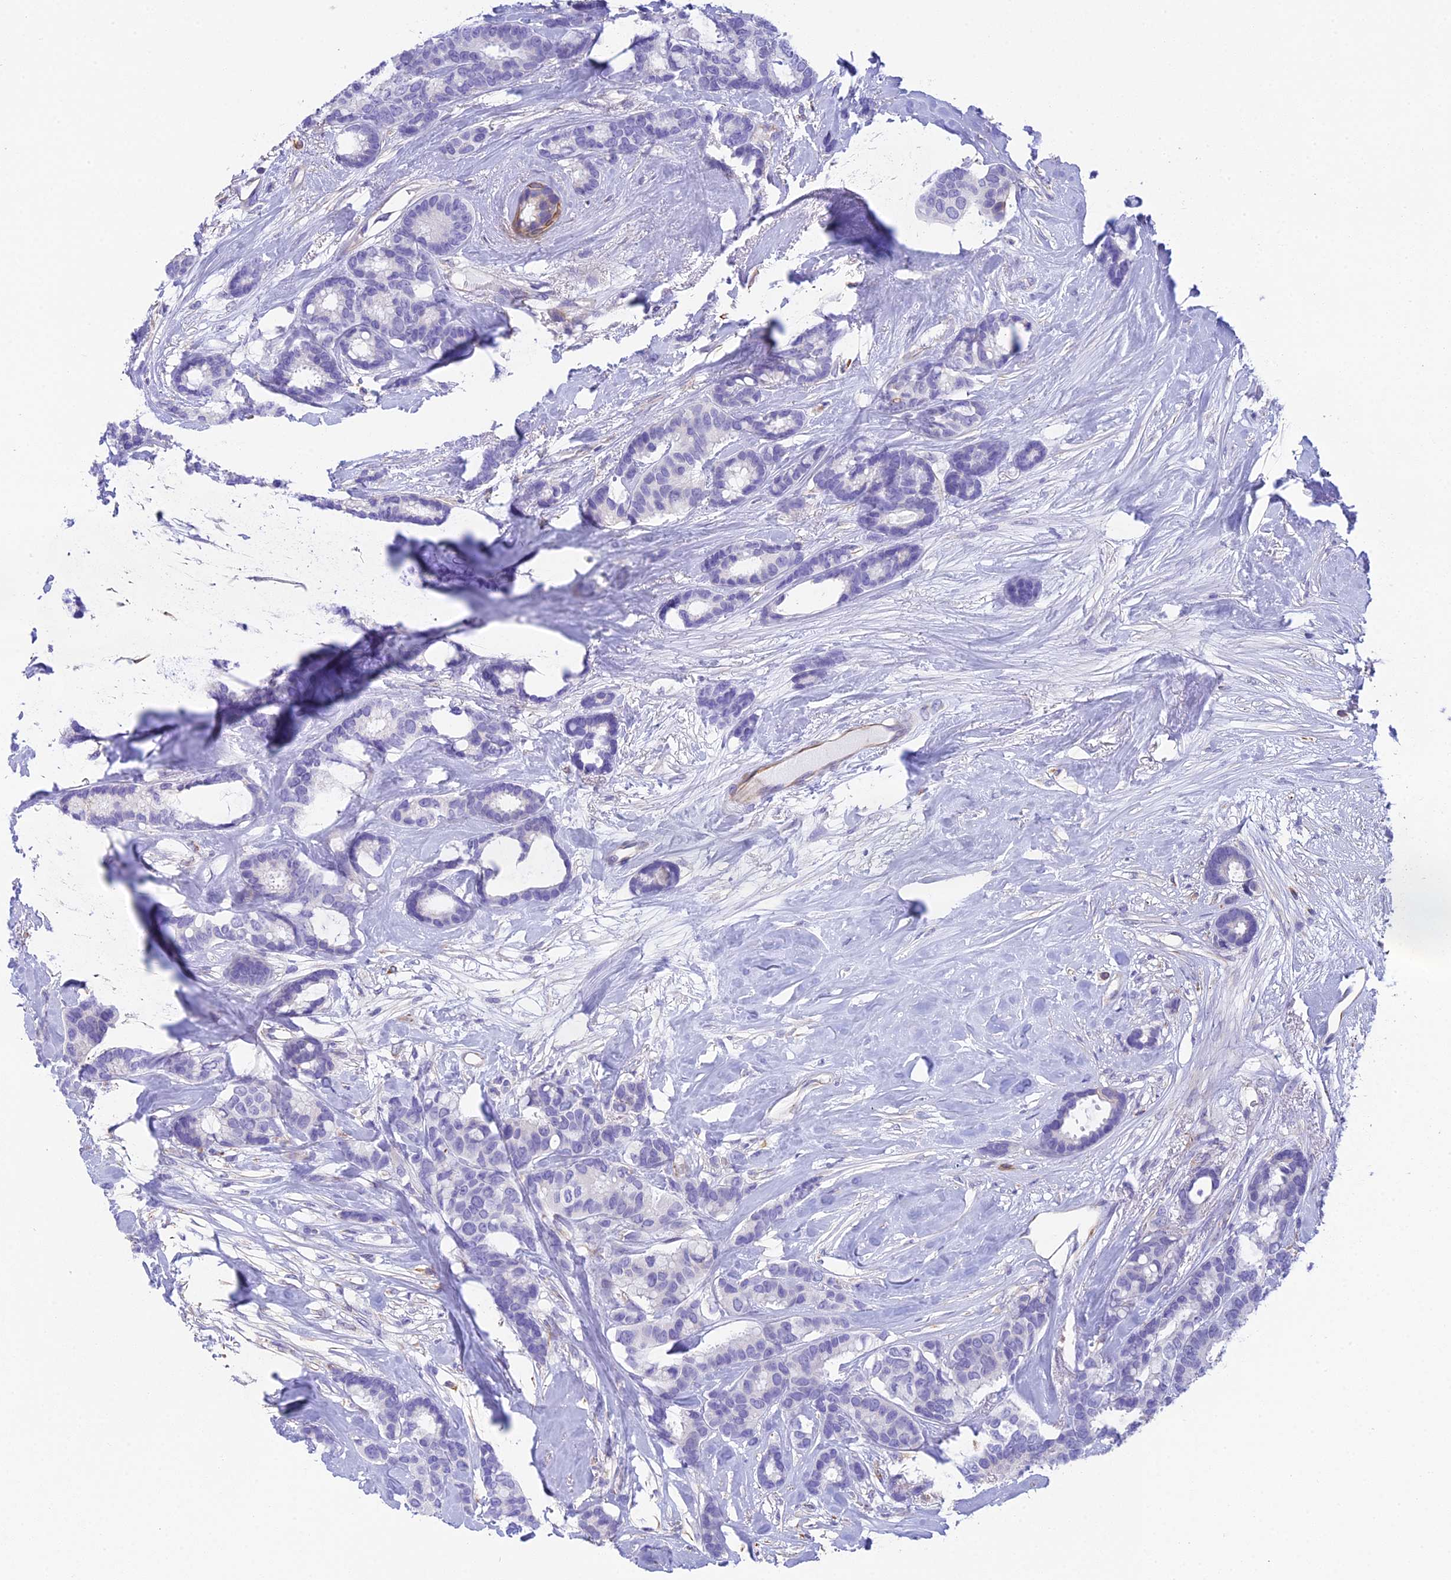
{"staining": {"intensity": "negative", "quantity": "none", "location": "none"}, "tissue": "breast cancer", "cell_type": "Tumor cells", "image_type": "cancer", "snomed": [{"axis": "morphology", "description": "Duct carcinoma"}, {"axis": "topography", "description": "Breast"}], "caption": "The image shows no staining of tumor cells in breast cancer.", "gene": "TACSTD2", "patient": {"sex": "female", "age": 87}}